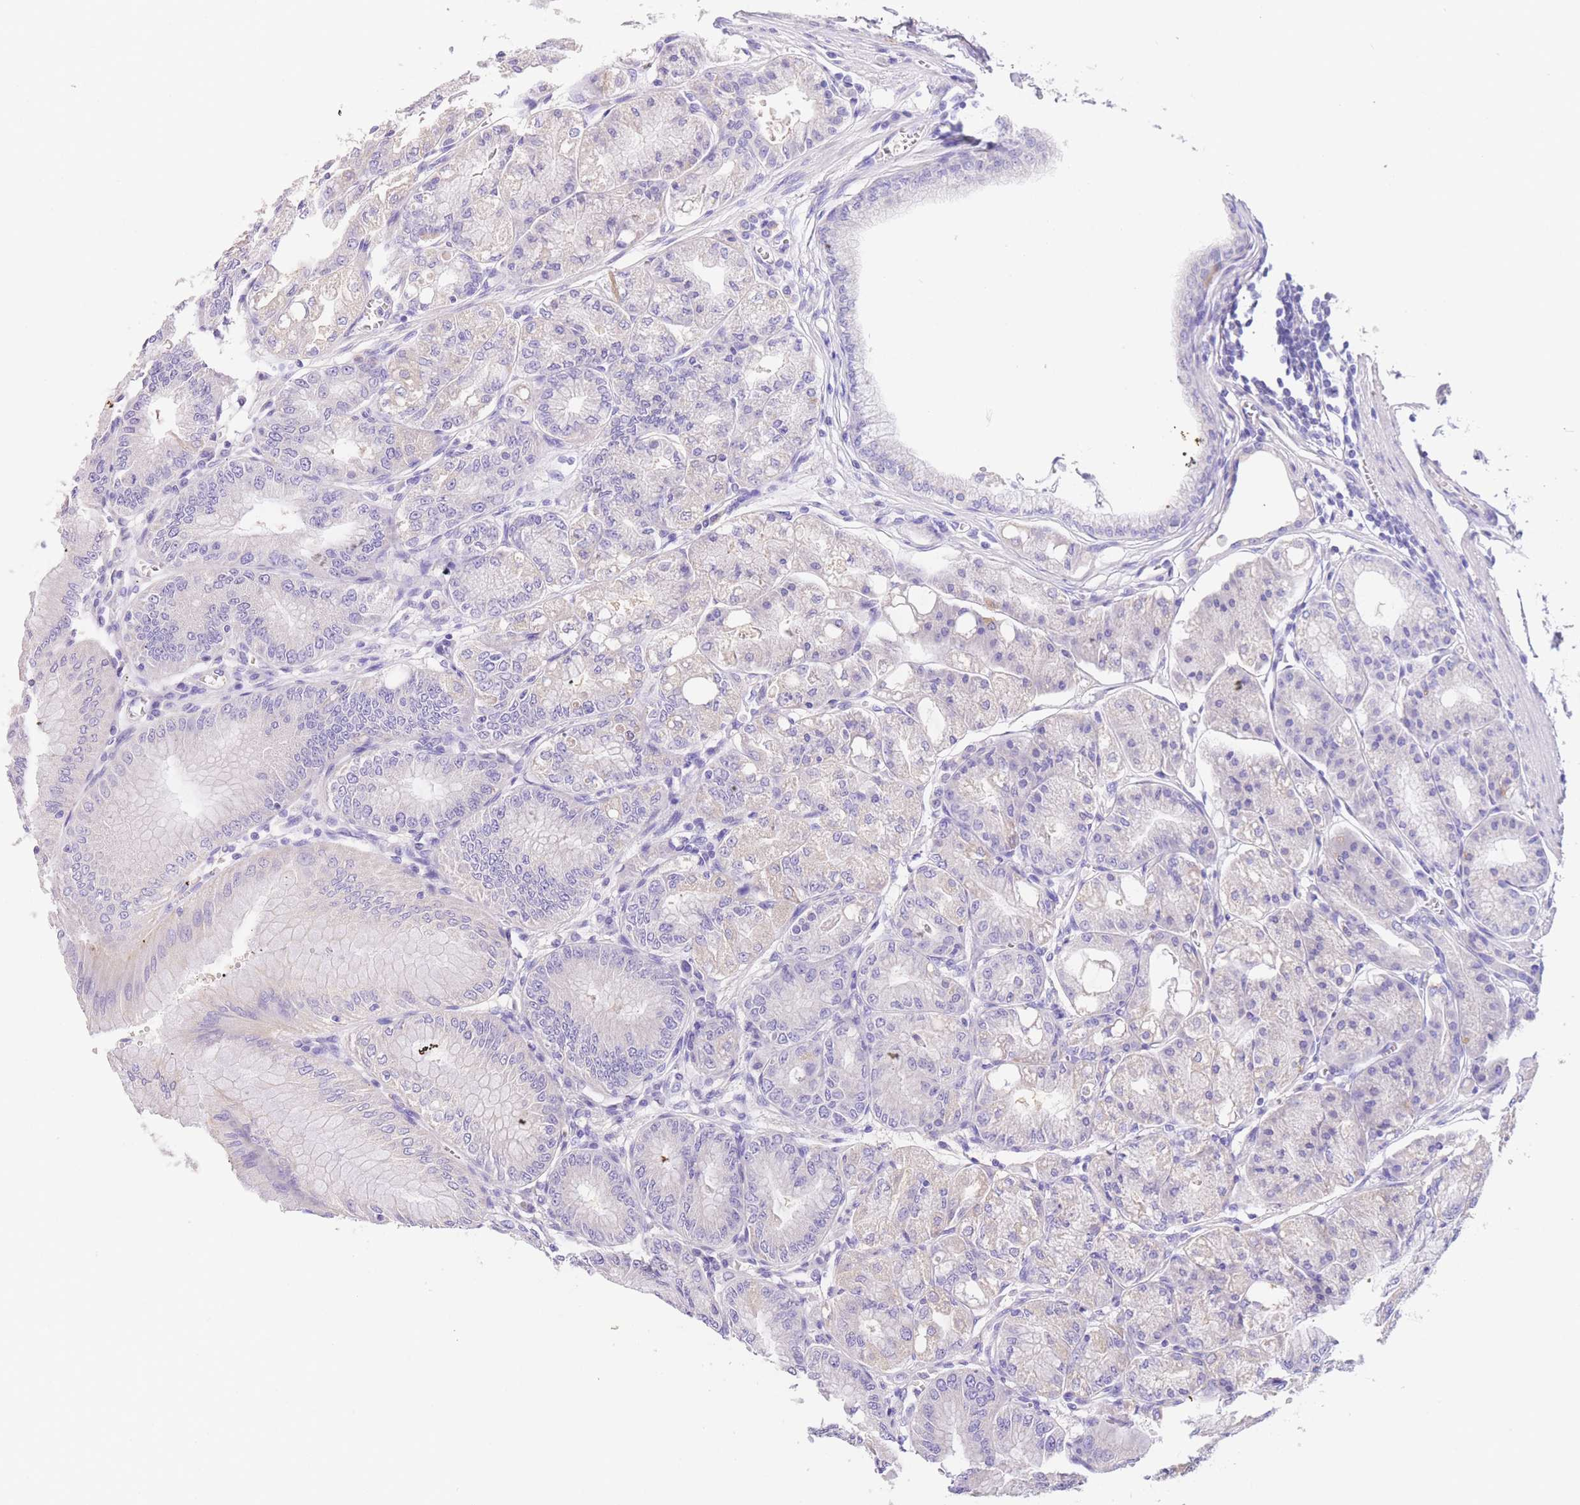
{"staining": {"intensity": "weak", "quantity": "<25%", "location": "cytoplasmic/membranous"}, "tissue": "stomach", "cell_type": "Glandular cells", "image_type": "normal", "snomed": [{"axis": "morphology", "description": "Normal tissue, NOS"}, {"axis": "topography", "description": "Stomach, lower"}], "caption": "This histopathology image is of benign stomach stained with IHC to label a protein in brown with the nuclei are counter-stained blue. There is no staining in glandular cells.", "gene": "EPN2", "patient": {"sex": "male", "age": 71}}